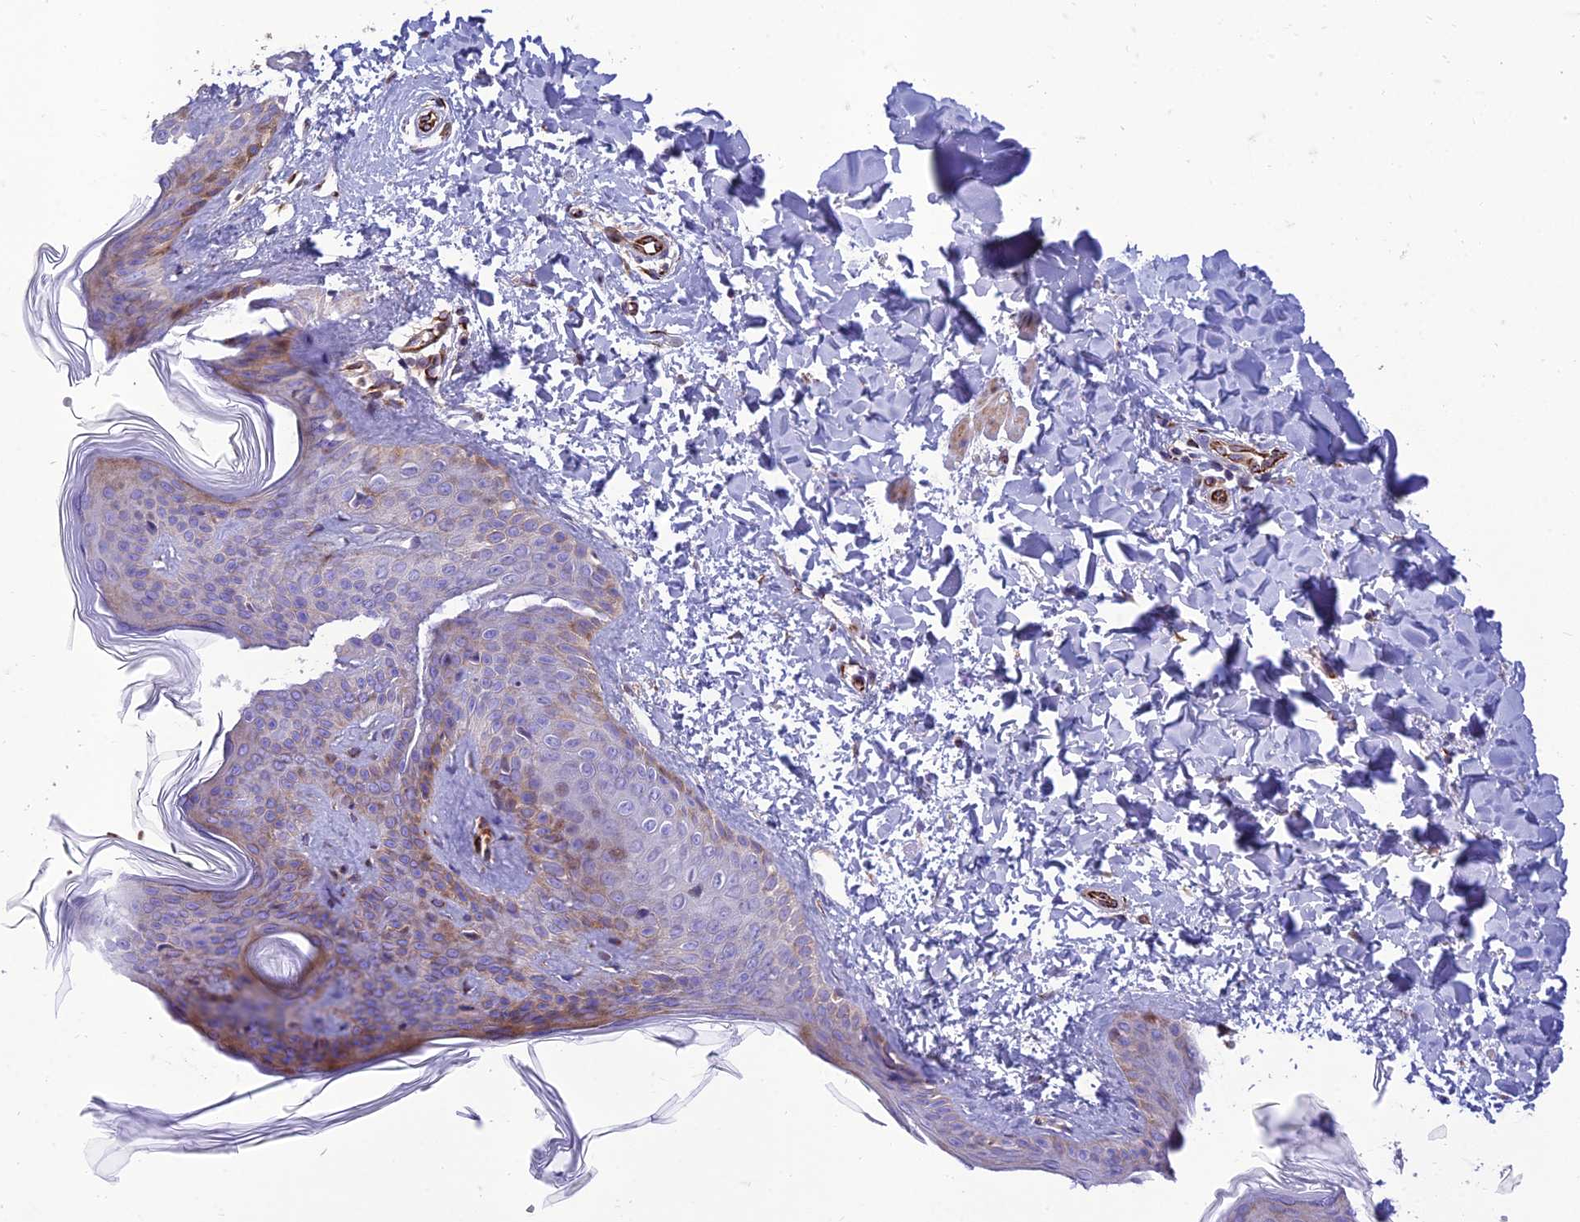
{"staining": {"intensity": "moderate", "quantity": "25%-75%", "location": "cytoplasmic/membranous"}, "tissue": "skin", "cell_type": "Fibroblasts", "image_type": "normal", "snomed": [{"axis": "morphology", "description": "Normal tissue, NOS"}, {"axis": "topography", "description": "Skin"}], "caption": "Protein staining of benign skin exhibits moderate cytoplasmic/membranous expression in approximately 25%-75% of fibroblasts. Immunohistochemistry (ihc) stains the protein of interest in brown and the nuclei are stained blue.", "gene": "SEL1L3", "patient": {"sex": "female", "age": 17}}